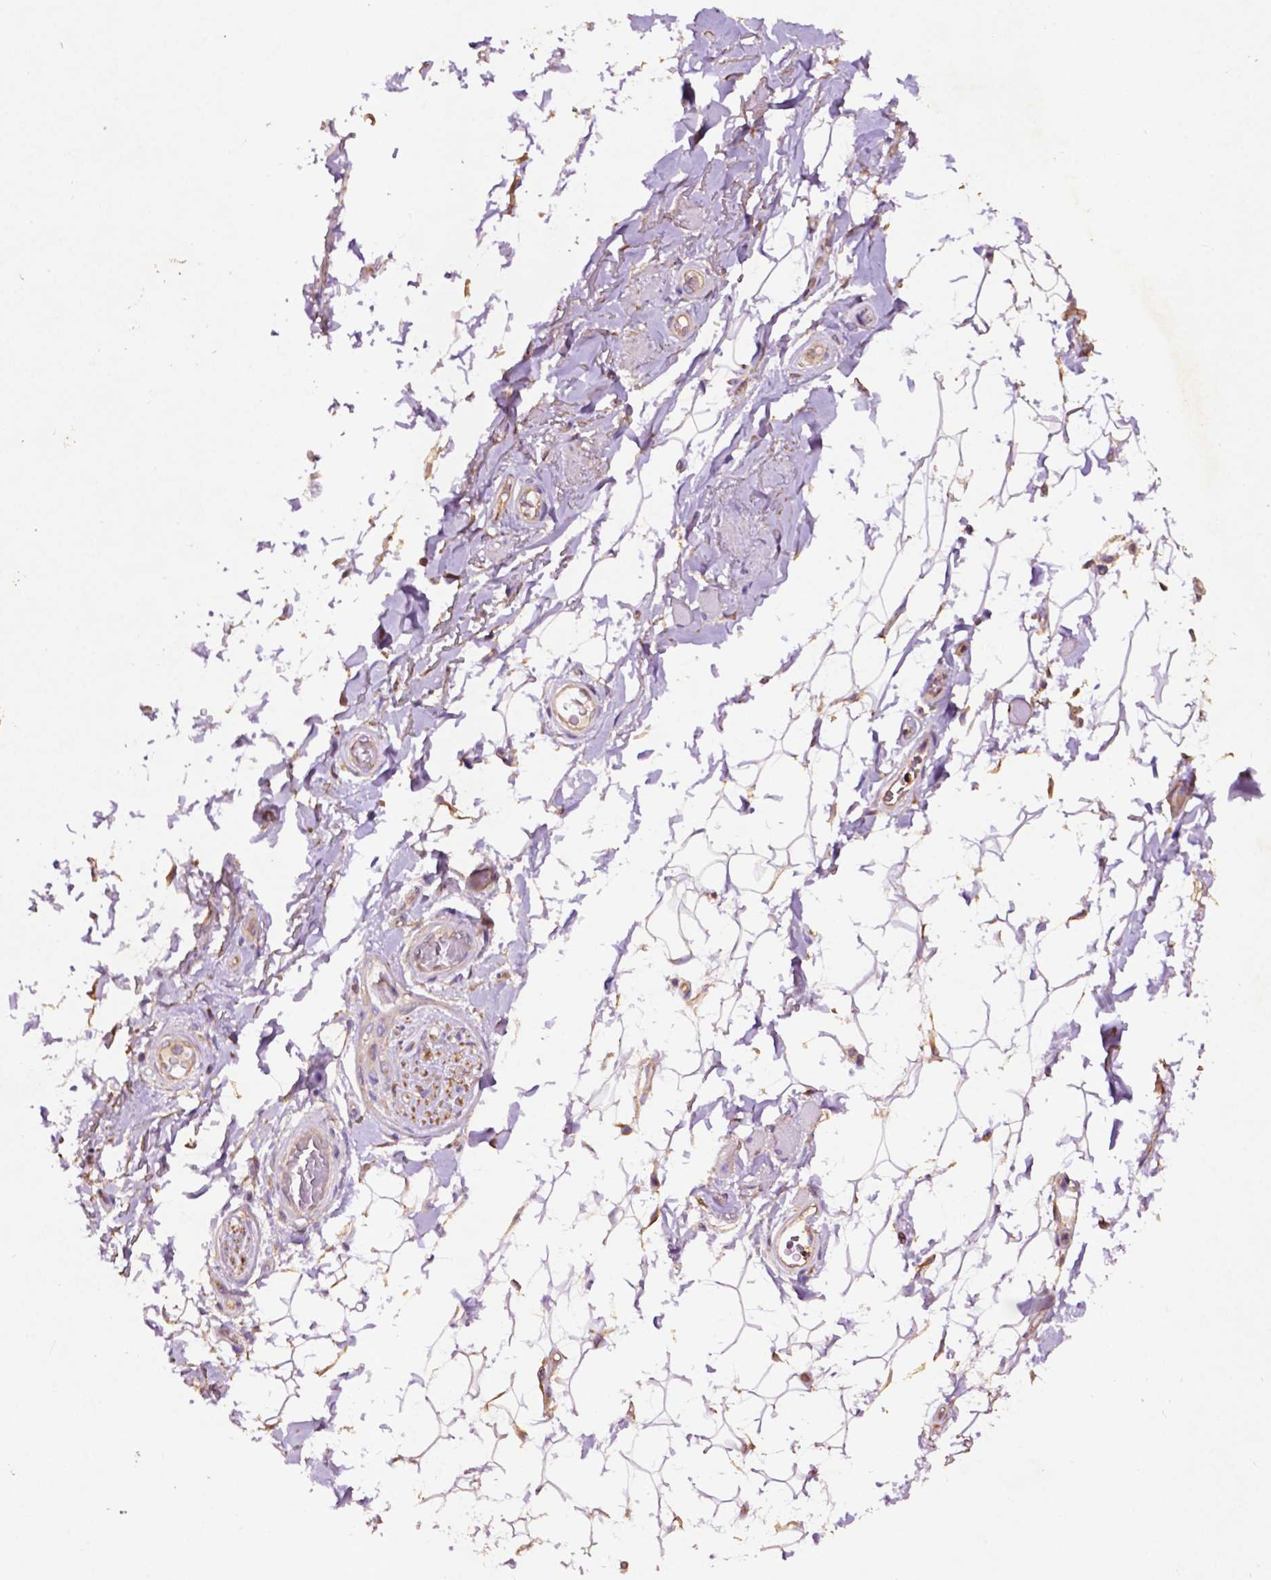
{"staining": {"intensity": "moderate", "quantity": "25%-75%", "location": "cytoplasmic/membranous"}, "tissue": "adipose tissue", "cell_type": "Adipocytes", "image_type": "normal", "snomed": [{"axis": "morphology", "description": "Normal tissue, NOS"}, {"axis": "topography", "description": "Anal"}, {"axis": "topography", "description": "Peripheral nerve tissue"}], "caption": "This is a micrograph of IHC staining of benign adipose tissue, which shows moderate positivity in the cytoplasmic/membranous of adipocytes.", "gene": "GDPD5", "patient": {"sex": "male", "age": 53}}